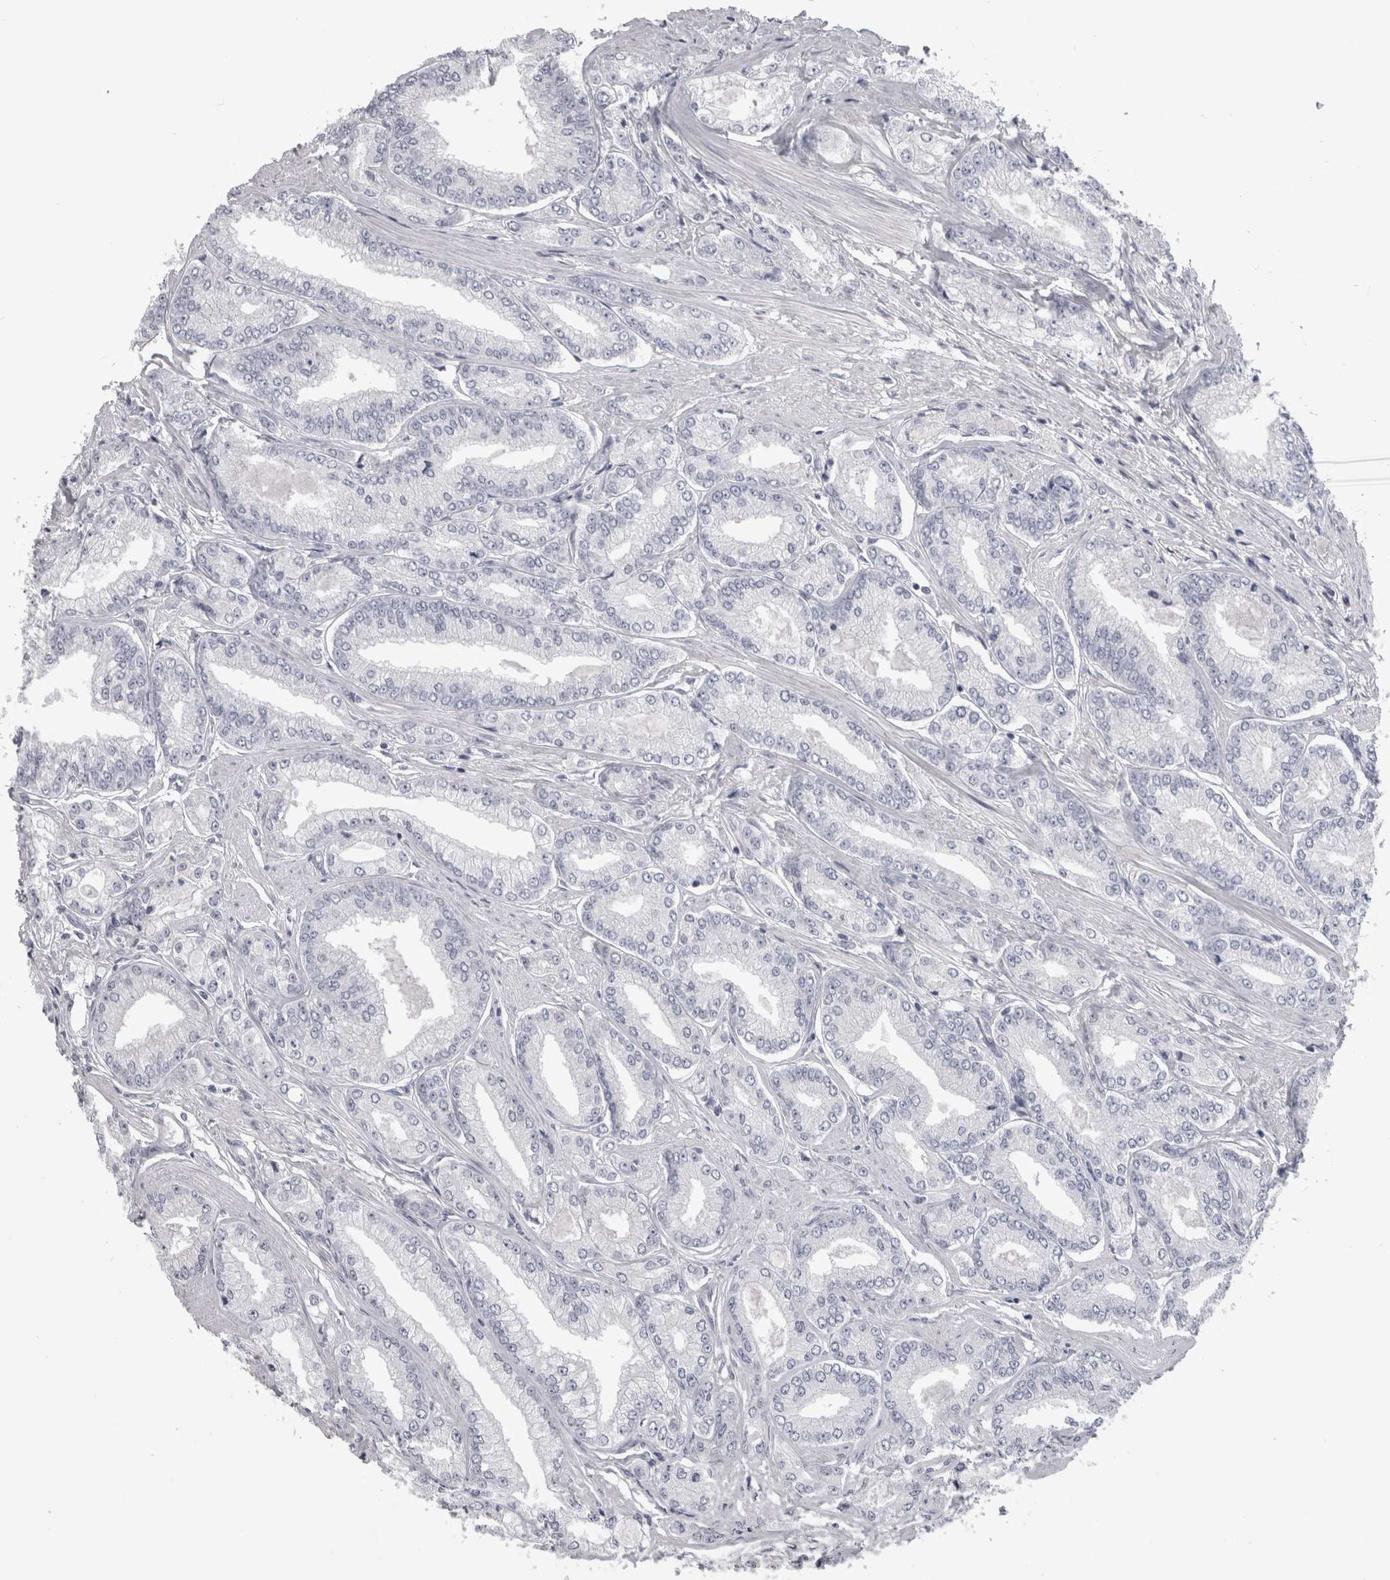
{"staining": {"intensity": "negative", "quantity": "none", "location": "none"}, "tissue": "prostate cancer", "cell_type": "Tumor cells", "image_type": "cancer", "snomed": [{"axis": "morphology", "description": "Adenocarcinoma, Low grade"}, {"axis": "topography", "description": "Prostate"}], "caption": "Protein analysis of prostate cancer shows no significant expression in tumor cells.", "gene": "AFMID", "patient": {"sex": "male", "age": 52}}